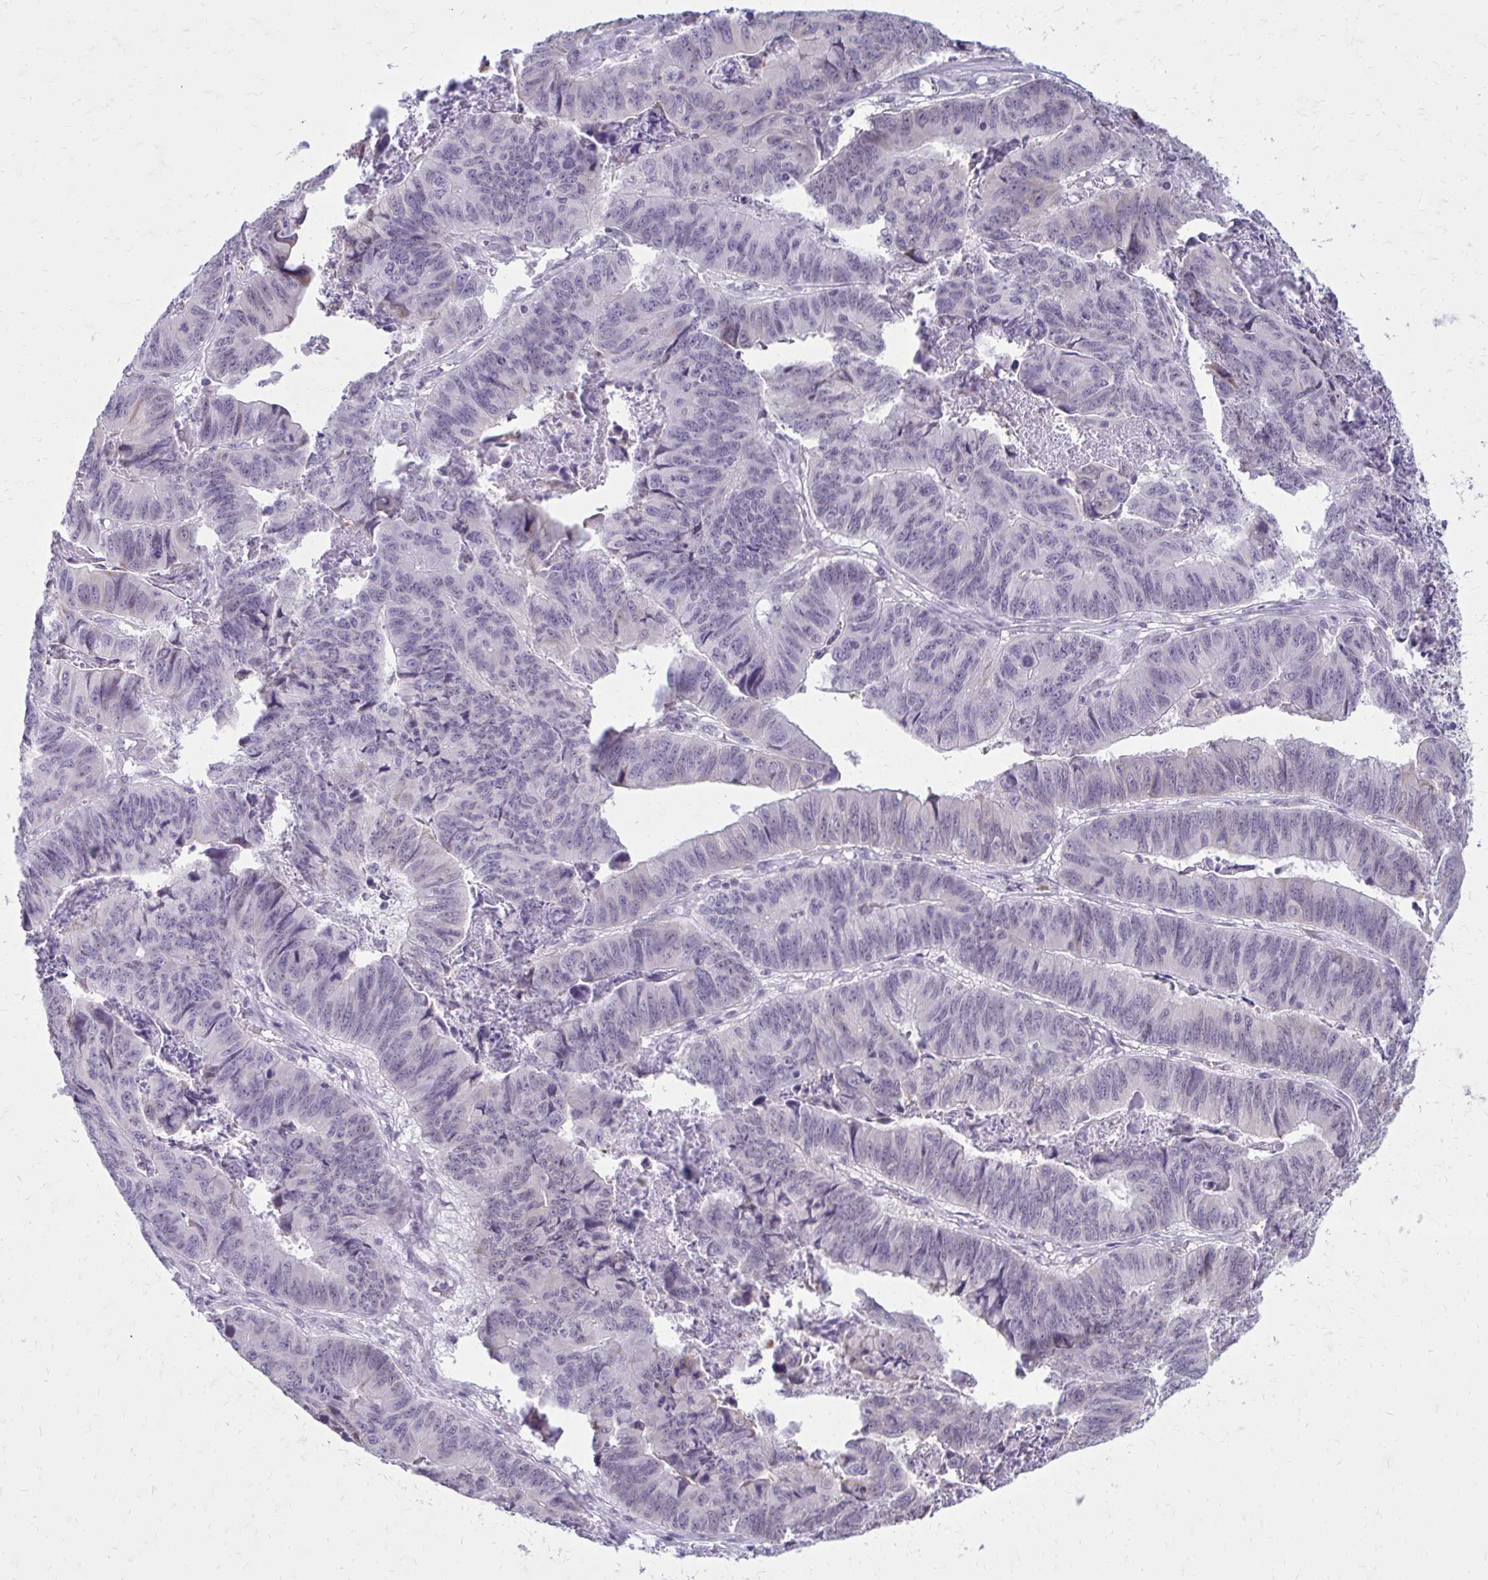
{"staining": {"intensity": "negative", "quantity": "none", "location": "none"}, "tissue": "stomach cancer", "cell_type": "Tumor cells", "image_type": "cancer", "snomed": [{"axis": "morphology", "description": "Adenocarcinoma, NOS"}, {"axis": "topography", "description": "Stomach, lower"}], "caption": "This is an immunohistochemistry (IHC) photomicrograph of stomach adenocarcinoma. There is no staining in tumor cells.", "gene": "PROSER1", "patient": {"sex": "male", "age": 77}}